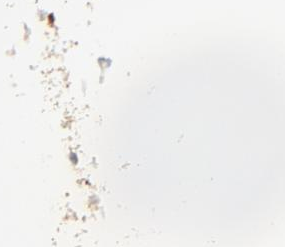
{"staining": {"intensity": "negative", "quantity": "none", "location": "none"}, "tissue": "adipose tissue", "cell_type": "Adipocytes", "image_type": "normal", "snomed": [{"axis": "morphology", "description": "Normal tissue, NOS"}, {"axis": "topography", "description": "Soft tissue"}], "caption": "A high-resolution photomicrograph shows immunohistochemistry (IHC) staining of unremarkable adipose tissue, which exhibits no significant expression in adipocytes.", "gene": "FCGBP", "patient": {"sex": "male", "age": 26}}